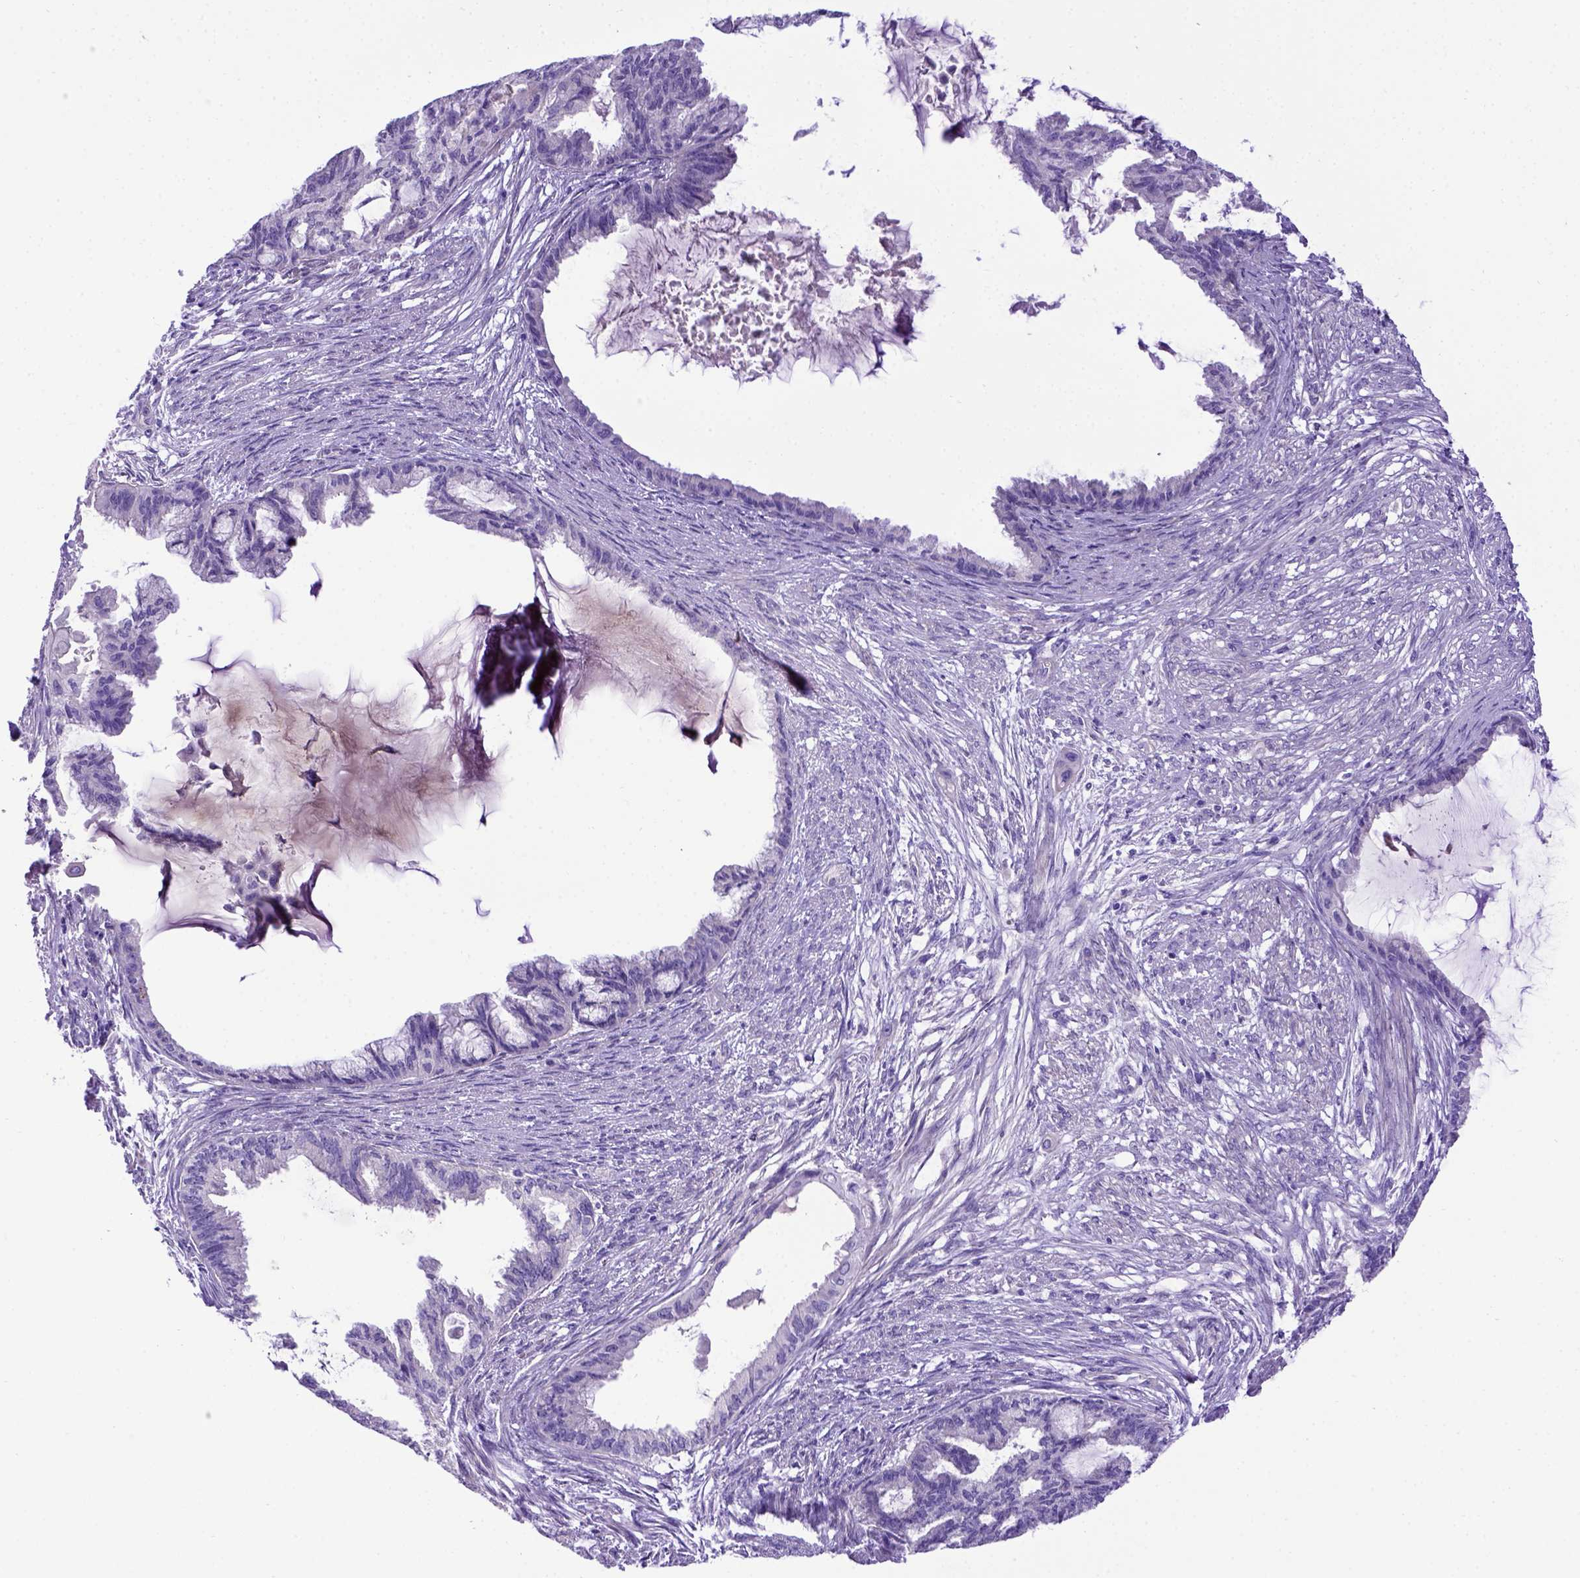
{"staining": {"intensity": "negative", "quantity": "none", "location": "none"}, "tissue": "endometrial cancer", "cell_type": "Tumor cells", "image_type": "cancer", "snomed": [{"axis": "morphology", "description": "Adenocarcinoma, NOS"}, {"axis": "topography", "description": "Endometrium"}], "caption": "A micrograph of endometrial adenocarcinoma stained for a protein shows no brown staining in tumor cells.", "gene": "ADAM12", "patient": {"sex": "female", "age": 86}}